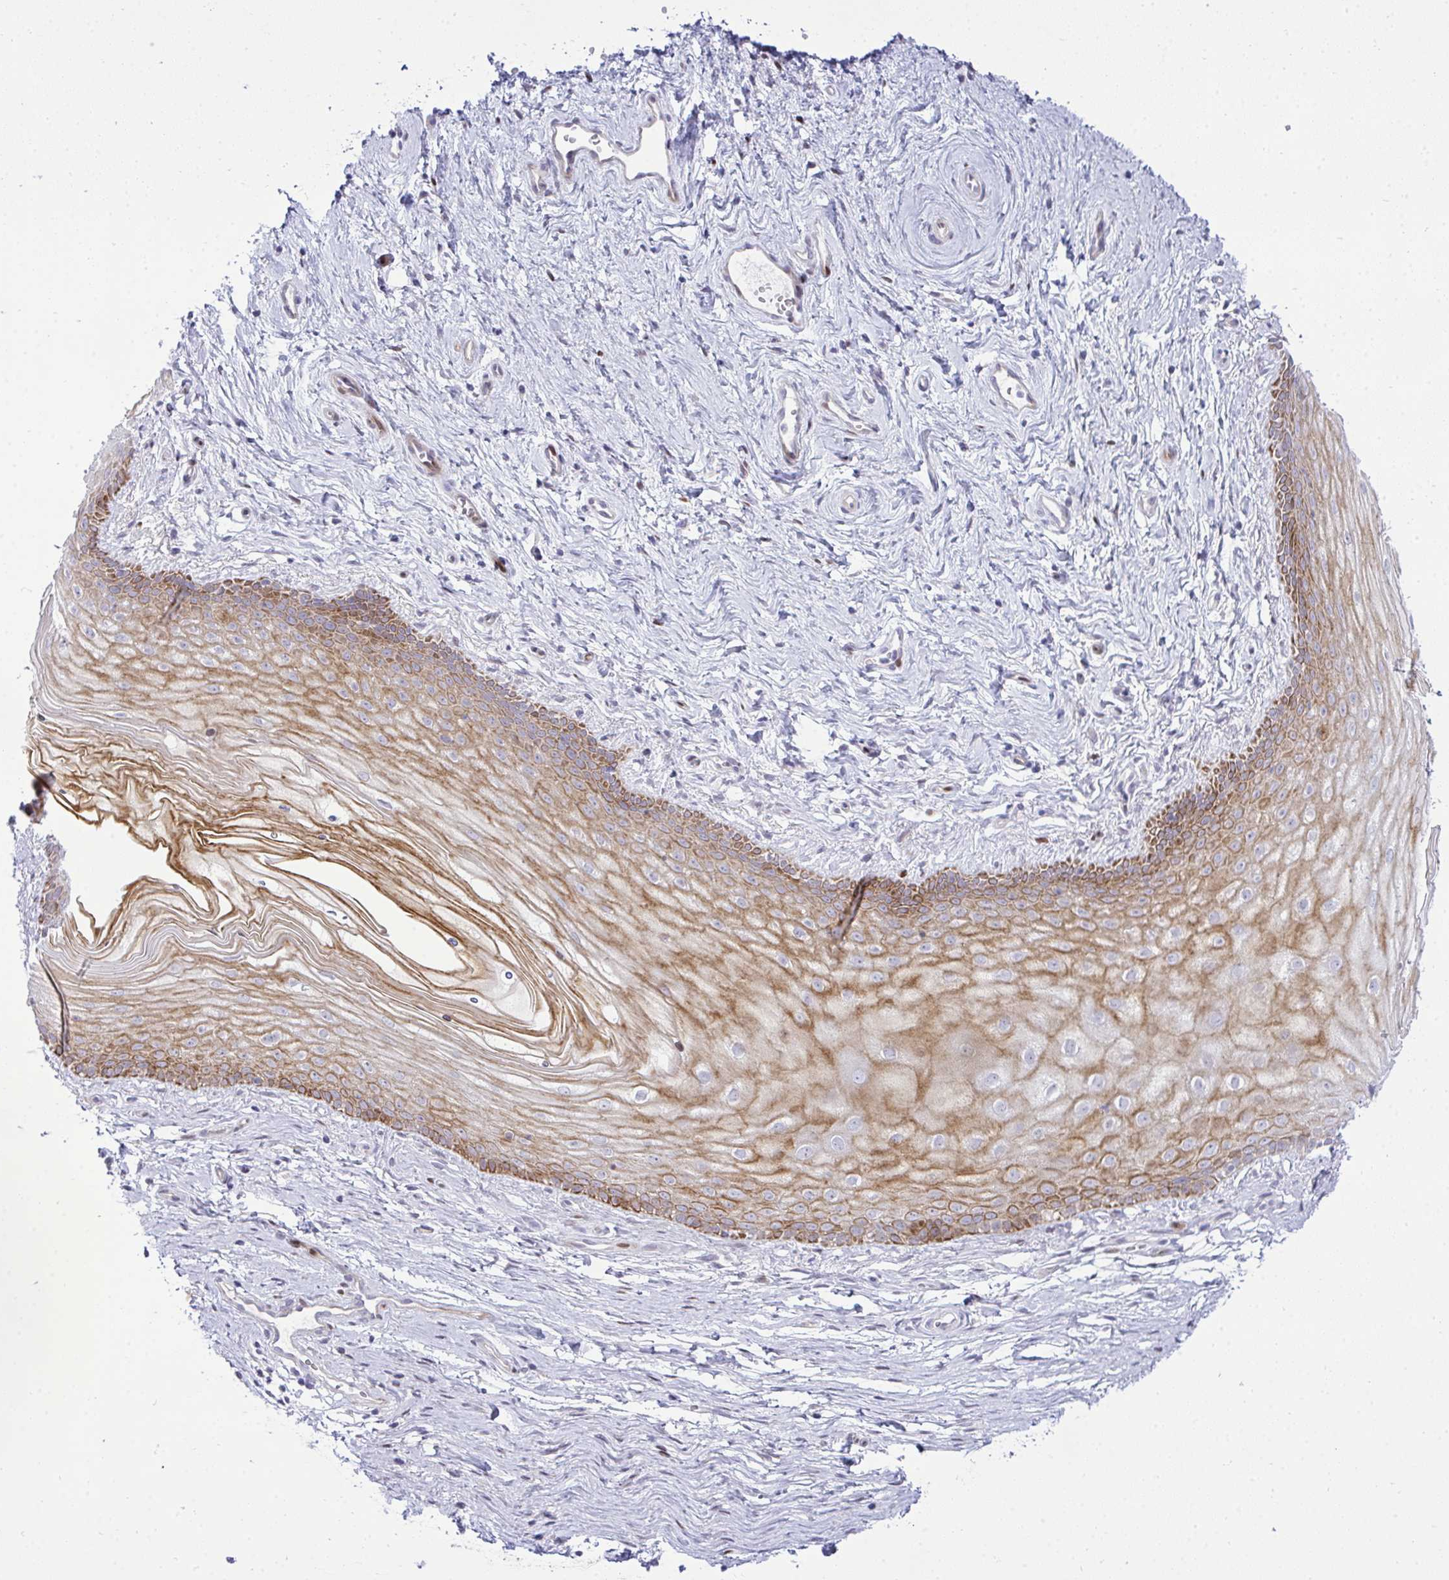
{"staining": {"intensity": "strong", "quantity": ">75%", "location": "cytoplasmic/membranous,nuclear"}, "tissue": "vagina", "cell_type": "Squamous epithelial cells", "image_type": "normal", "snomed": [{"axis": "morphology", "description": "Normal tissue, NOS"}, {"axis": "topography", "description": "Vagina"}], "caption": "Immunohistochemistry (IHC) histopathology image of unremarkable vagina: human vagina stained using immunohistochemistry (IHC) exhibits high levels of strong protein expression localized specifically in the cytoplasmic/membranous,nuclear of squamous epithelial cells, appearing as a cytoplasmic/membranous,nuclear brown color.", "gene": "CASTOR2", "patient": {"sex": "female", "age": 38}}